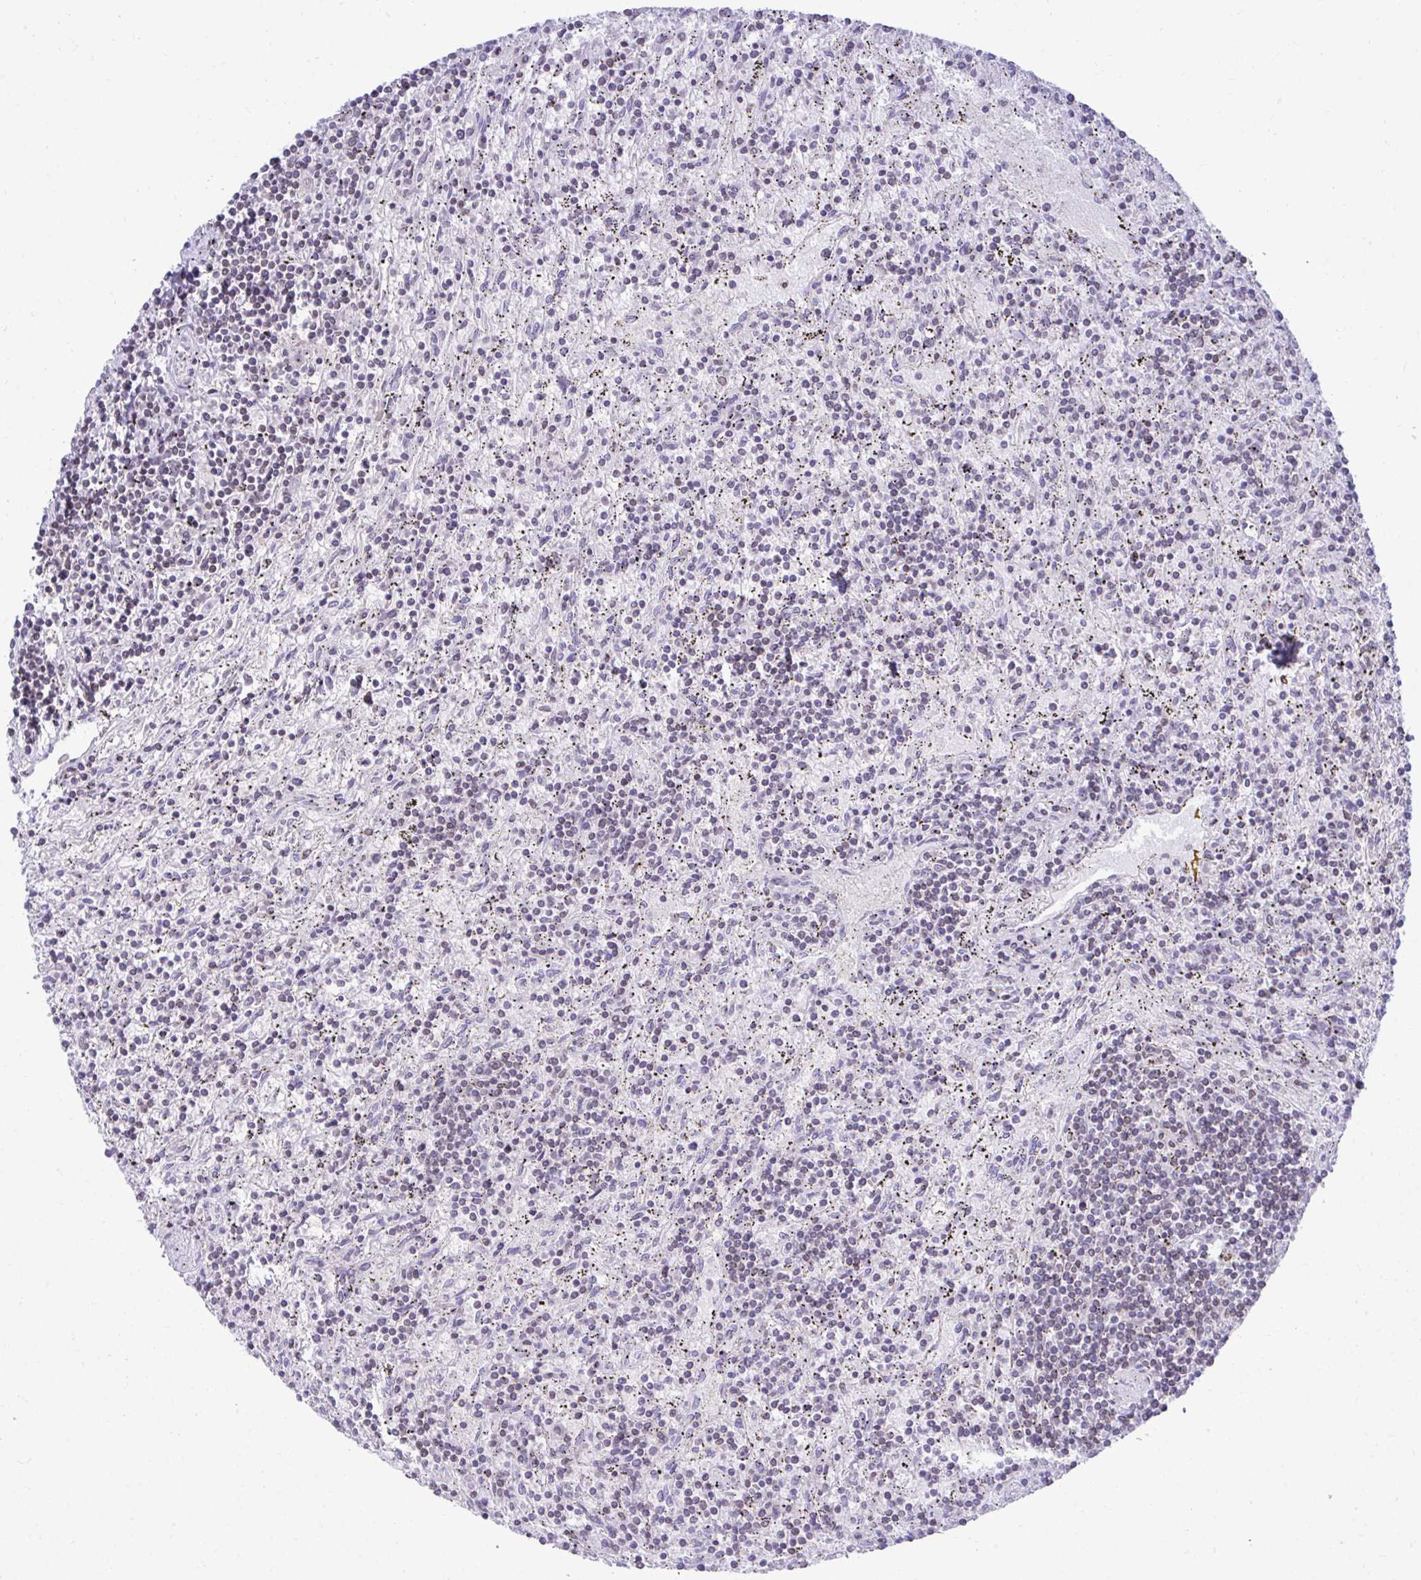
{"staining": {"intensity": "weak", "quantity": "<25%", "location": "nuclear"}, "tissue": "lymphoma", "cell_type": "Tumor cells", "image_type": "cancer", "snomed": [{"axis": "morphology", "description": "Malignant lymphoma, non-Hodgkin's type, Low grade"}, {"axis": "topography", "description": "Spleen"}], "caption": "Immunohistochemistry photomicrograph of human lymphoma stained for a protein (brown), which reveals no expression in tumor cells.", "gene": "OR7A5", "patient": {"sex": "male", "age": 76}}